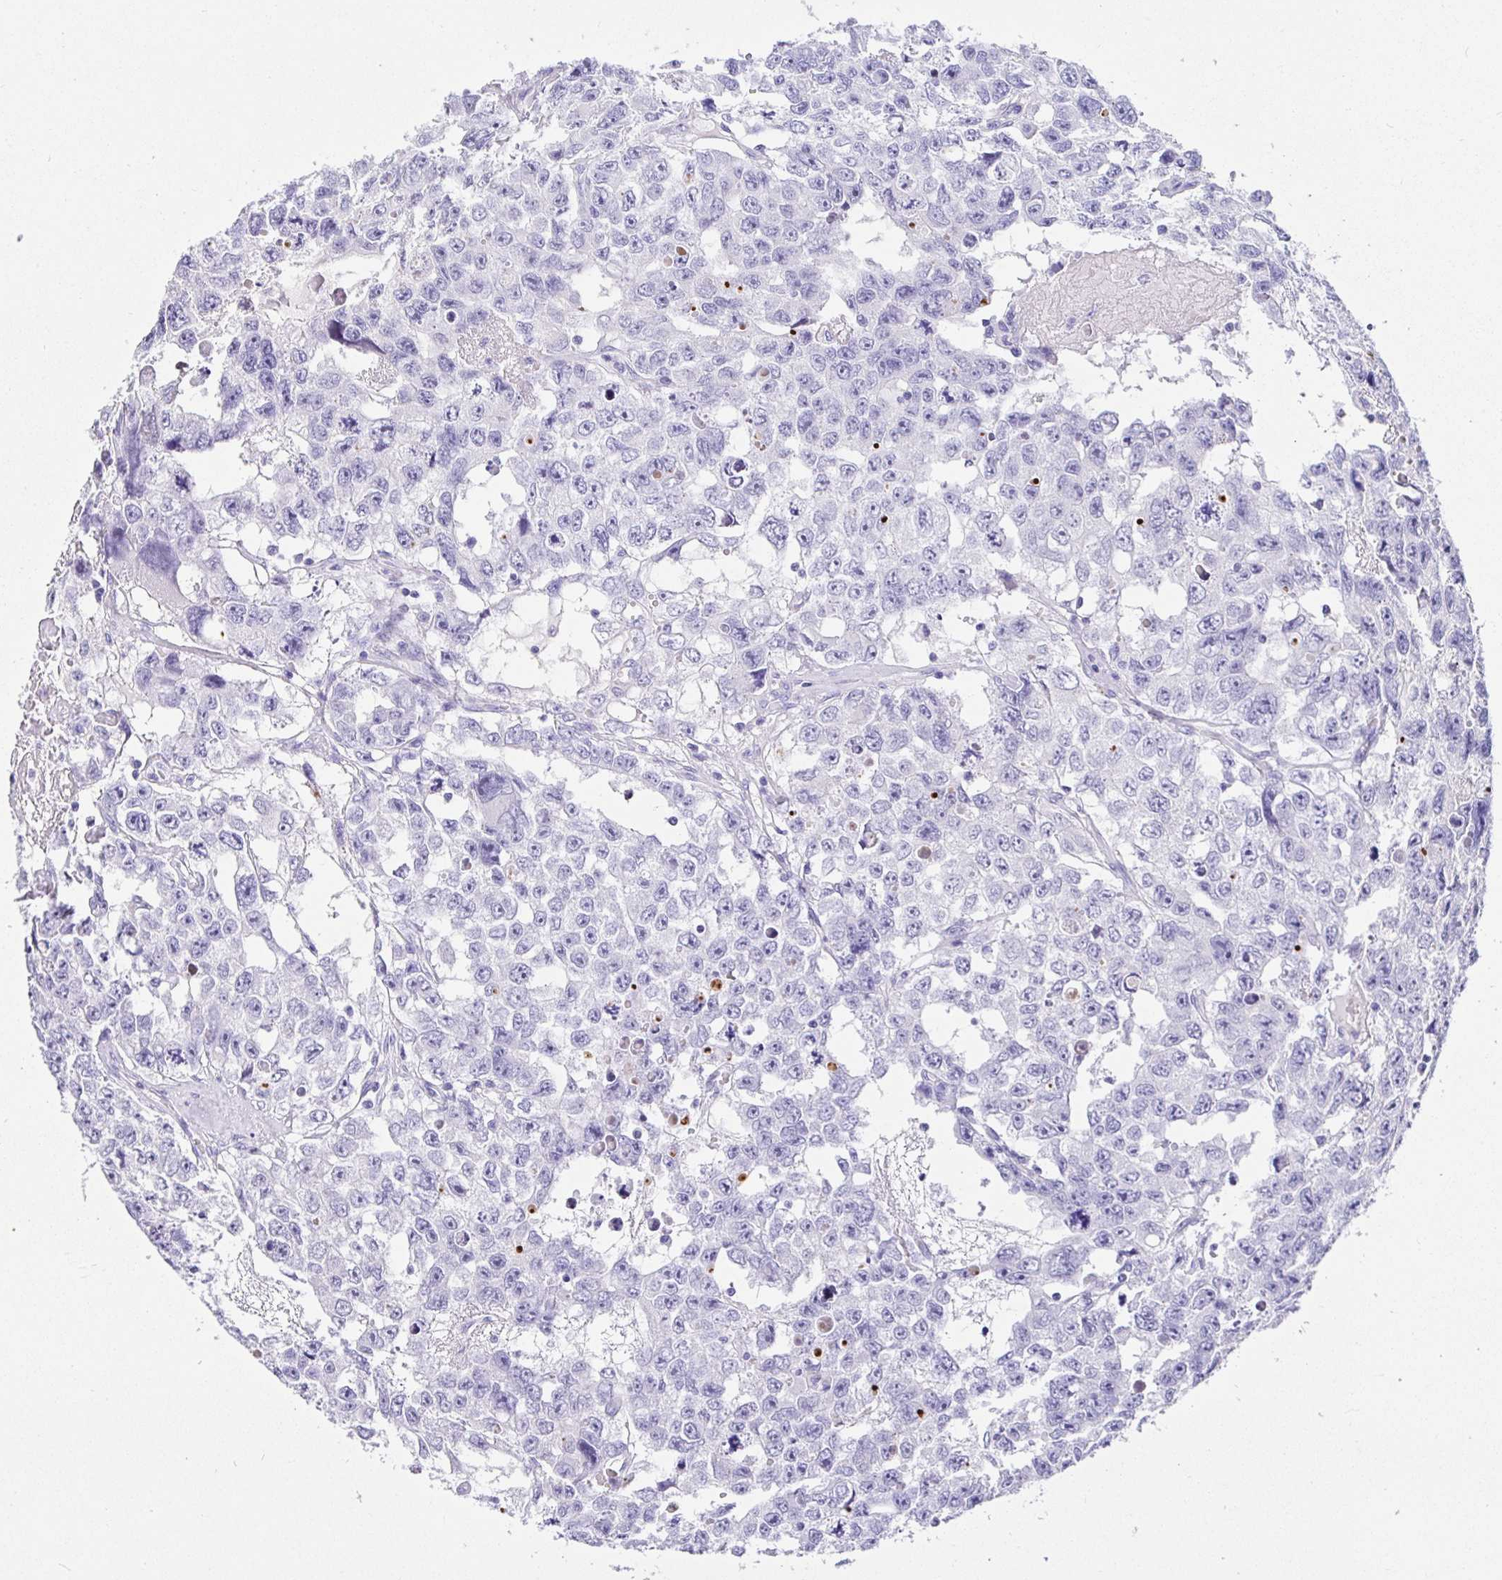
{"staining": {"intensity": "negative", "quantity": "none", "location": "none"}, "tissue": "testis cancer", "cell_type": "Tumor cells", "image_type": "cancer", "snomed": [{"axis": "morphology", "description": "Seminoma, NOS"}, {"axis": "topography", "description": "Testis"}], "caption": "Human testis seminoma stained for a protein using IHC reveals no positivity in tumor cells.", "gene": "PRAMEF19", "patient": {"sex": "male", "age": 26}}